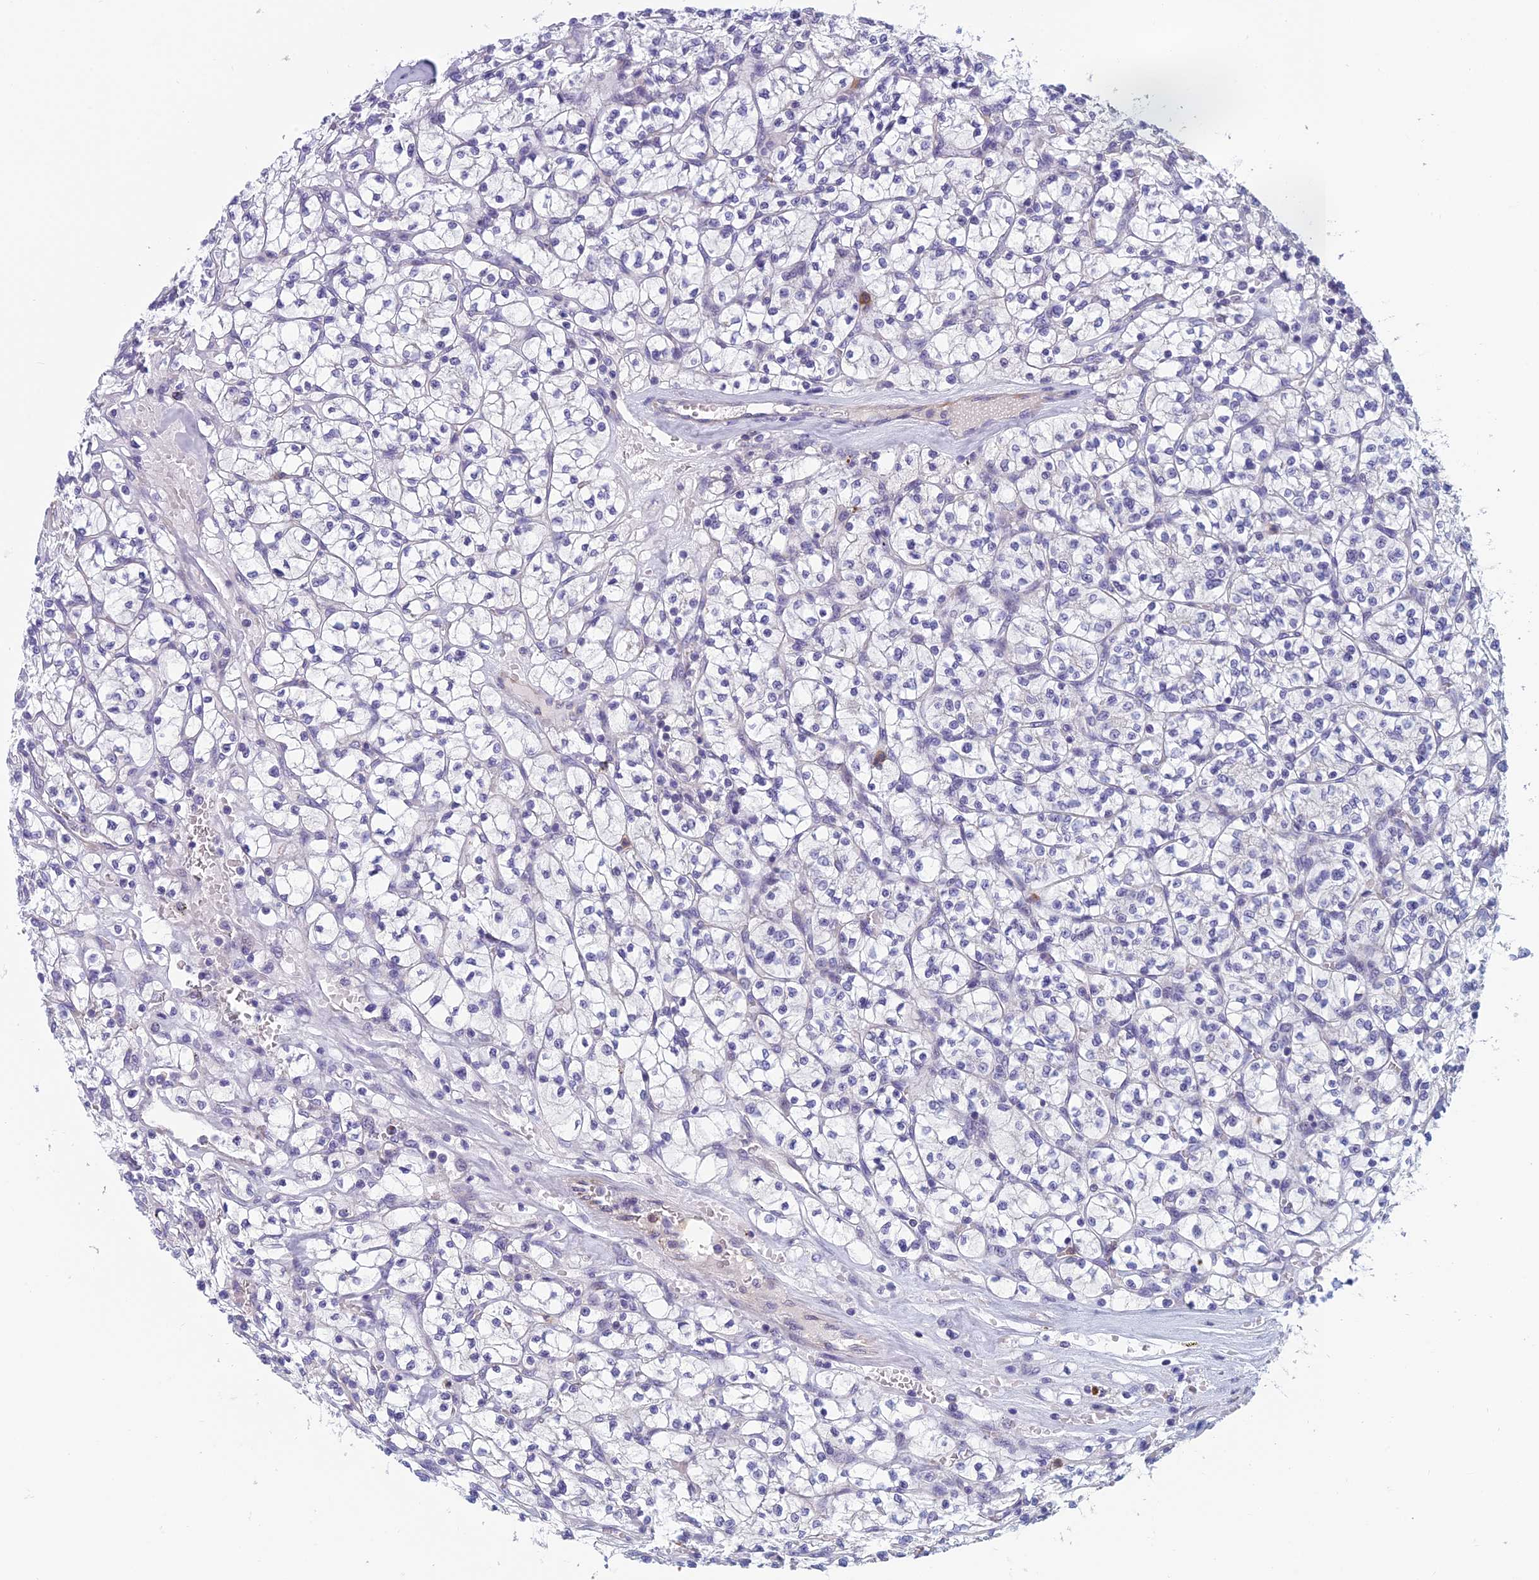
{"staining": {"intensity": "negative", "quantity": "none", "location": "none"}, "tissue": "renal cancer", "cell_type": "Tumor cells", "image_type": "cancer", "snomed": [{"axis": "morphology", "description": "Adenocarcinoma, NOS"}, {"axis": "topography", "description": "Kidney"}], "caption": "Protein analysis of adenocarcinoma (renal) demonstrates no significant expression in tumor cells.", "gene": "NOC2L", "patient": {"sex": "female", "age": 64}}